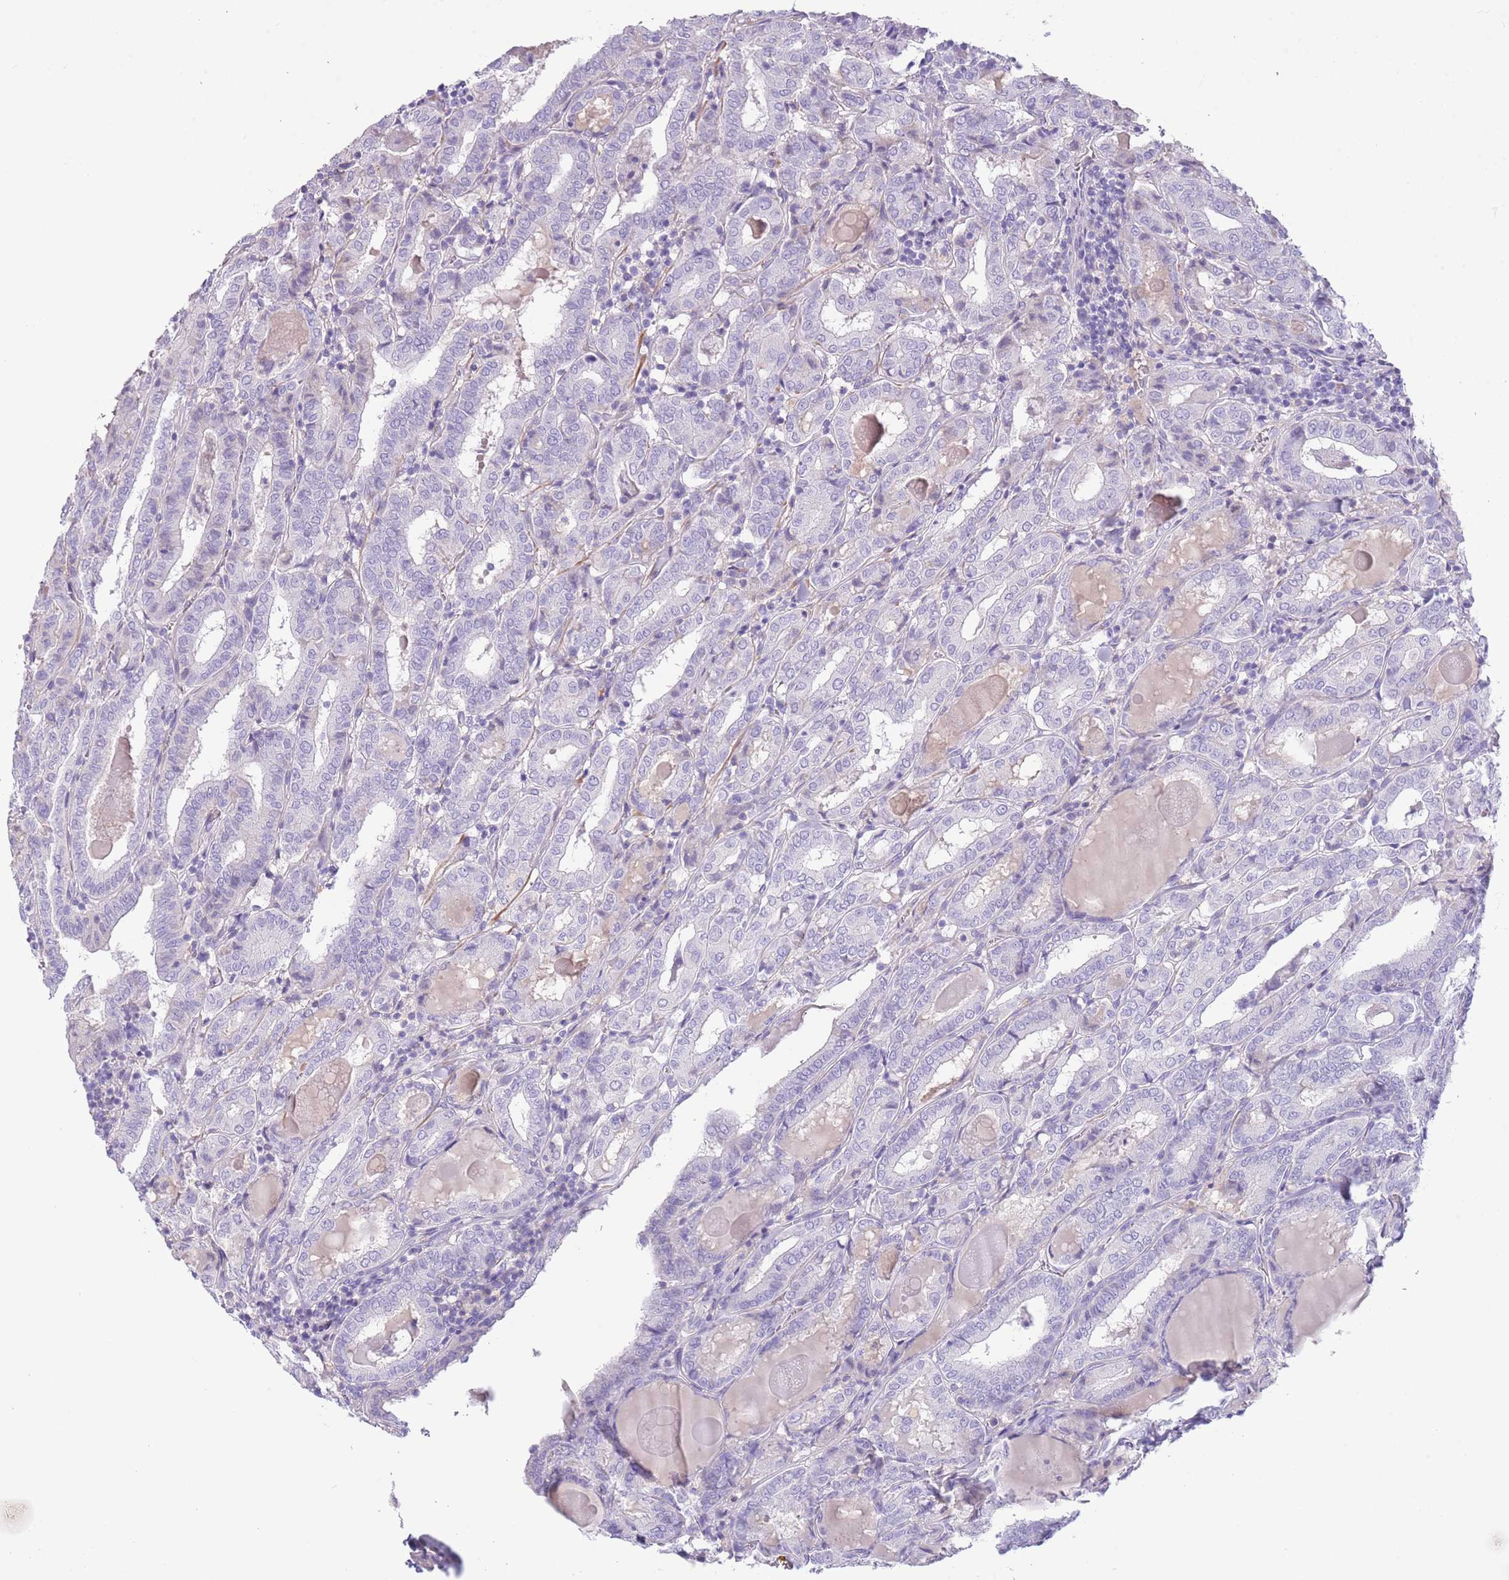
{"staining": {"intensity": "negative", "quantity": "none", "location": "none"}, "tissue": "thyroid cancer", "cell_type": "Tumor cells", "image_type": "cancer", "snomed": [{"axis": "morphology", "description": "Papillary adenocarcinoma, NOS"}, {"axis": "topography", "description": "Thyroid gland"}], "caption": "Tumor cells are negative for protein expression in human thyroid papillary adenocarcinoma.", "gene": "TOX2", "patient": {"sex": "female", "age": 72}}